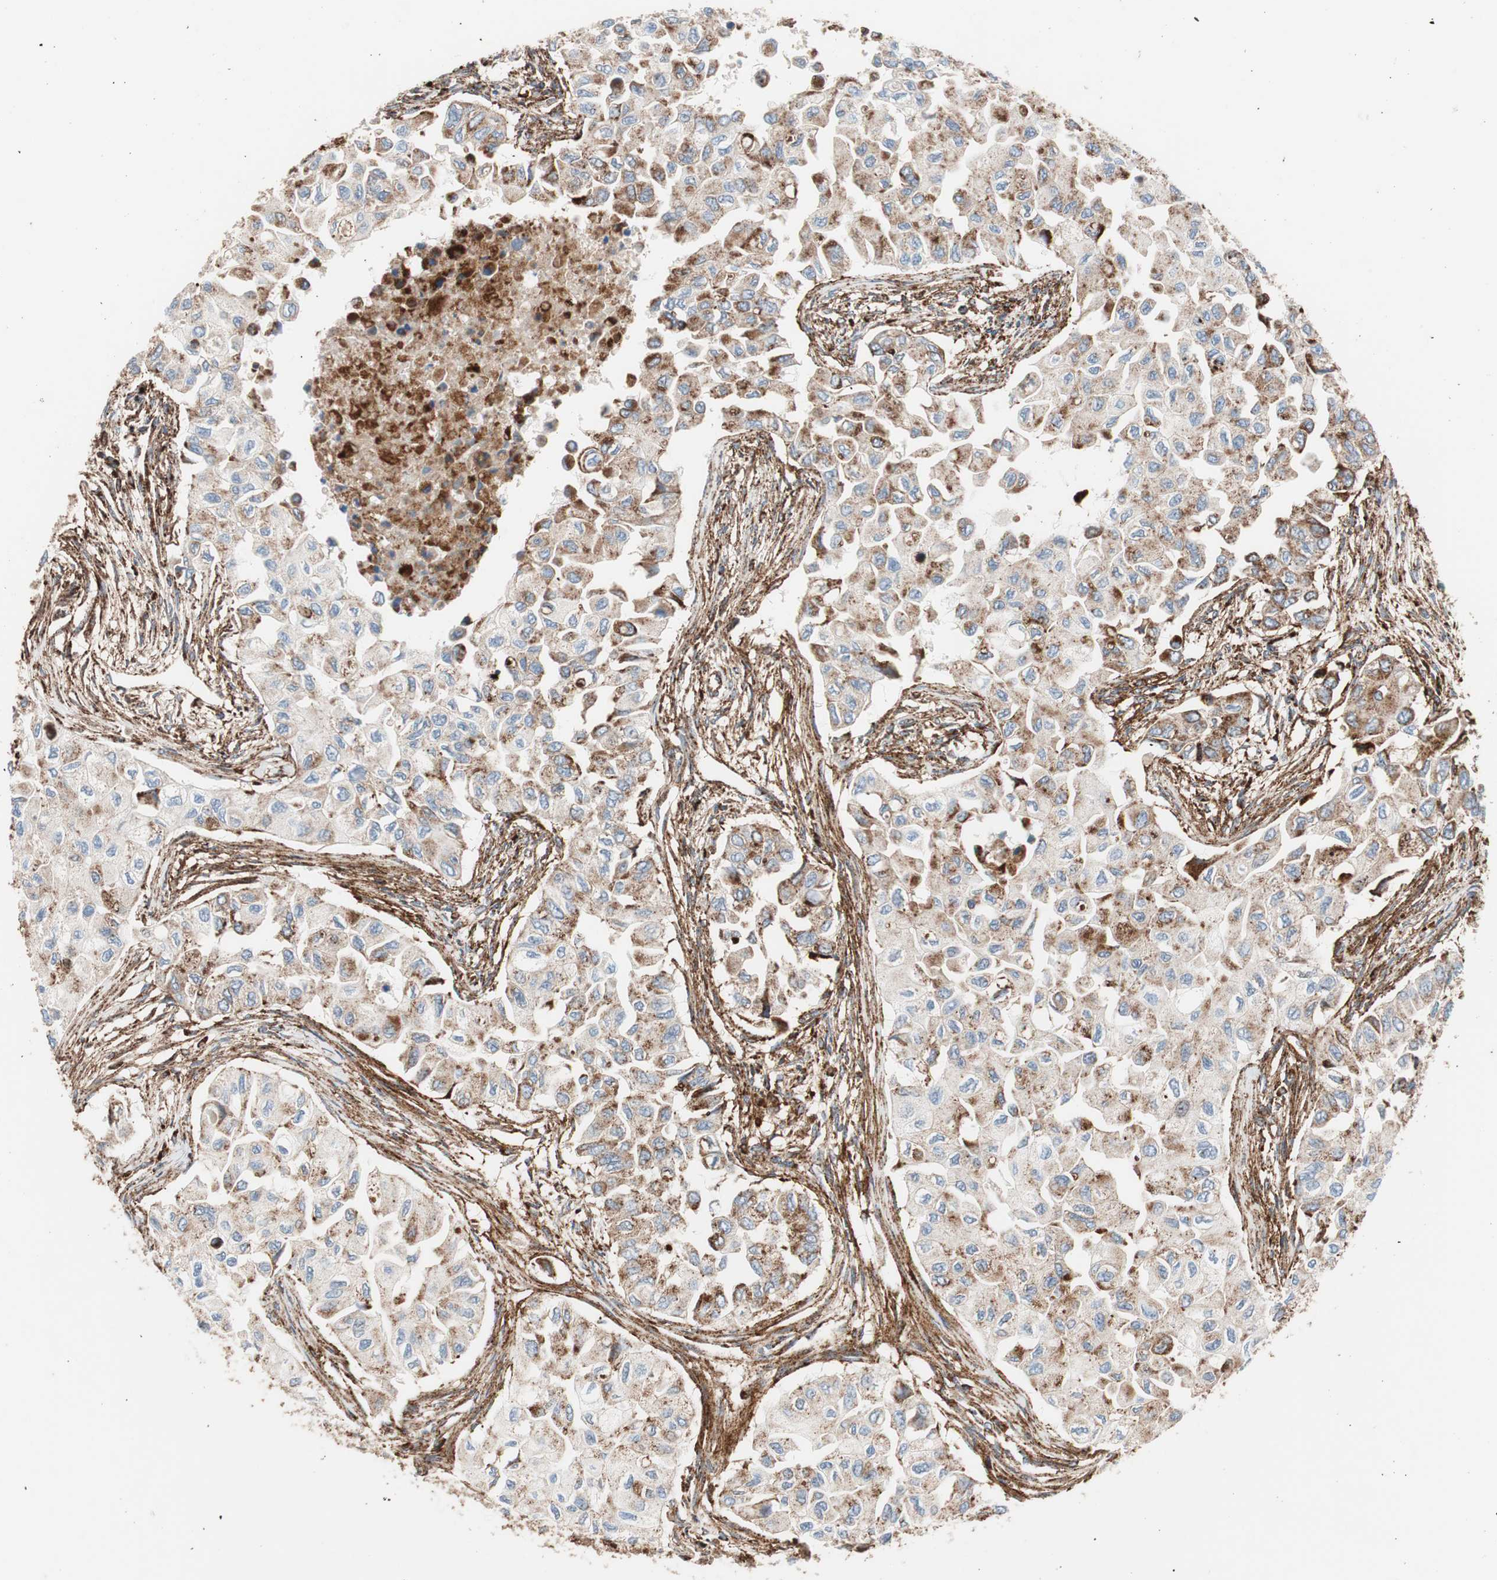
{"staining": {"intensity": "moderate", "quantity": ">75%", "location": "cytoplasmic/membranous"}, "tissue": "breast cancer", "cell_type": "Tumor cells", "image_type": "cancer", "snomed": [{"axis": "morphology", "description": "Normal tissue, NOS"}, {"axis": "morphology", "description": "Duct carcinoma"}, {"axis": "topography", "description": "Breast"}], "caption": "This is a histology image of IHC staining of breast infiltrating ductal carcinoma, which shows moderate expression in the cytoplasmic/membranous of tumor cells.", "gene": "LAMP1", "patient": {"sex": "female", "age": 49}}